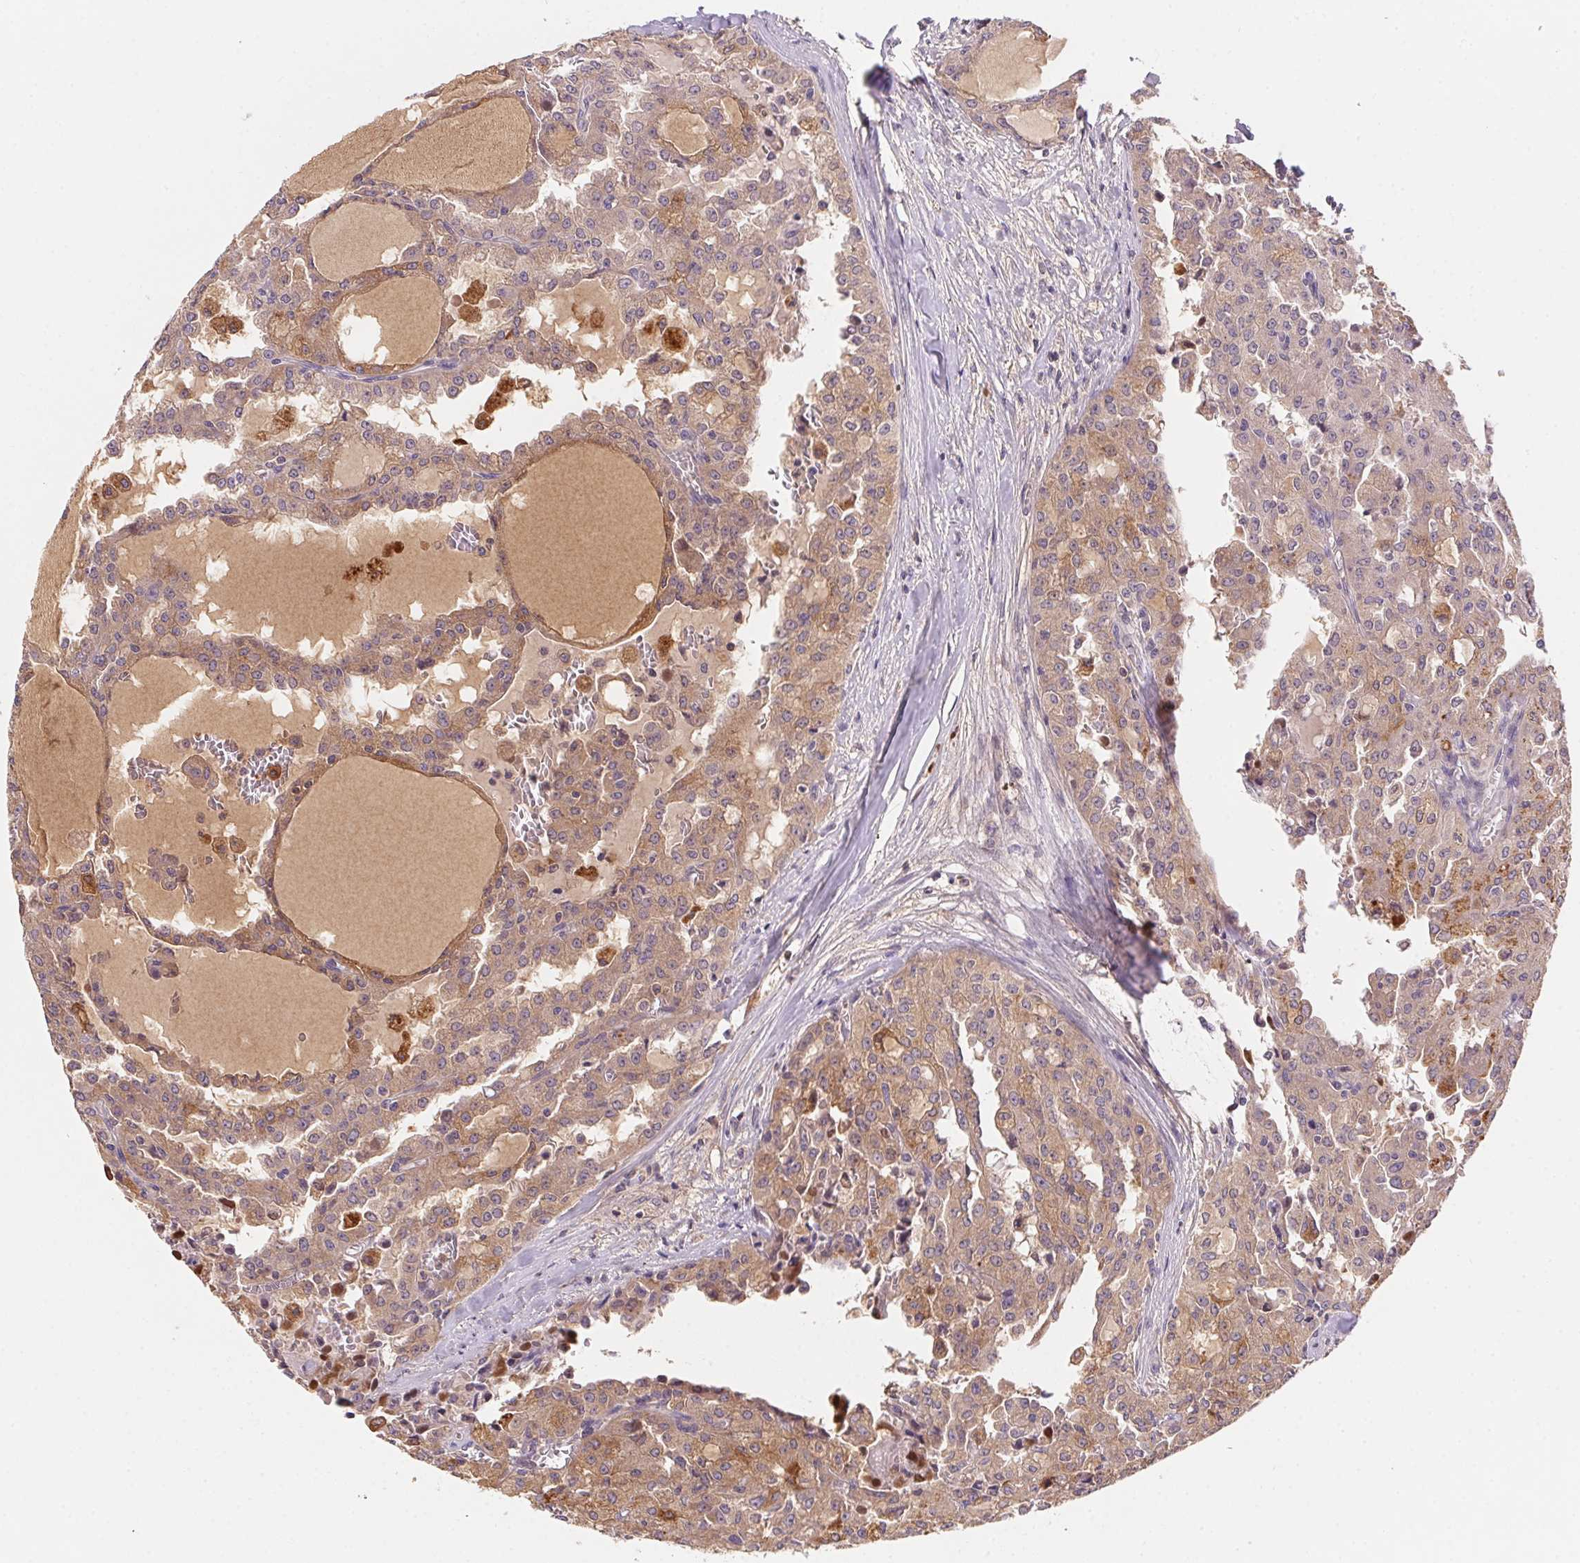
{"staining": {"intensity": "weak", "quantity": ">75%", "location": "cytoplasmic/membranous"}, "tissue": "head and neck cancer", "cell_type": "Tumor cells", "image_type": "cancer", "snomed": [{"axis": "morphology", "description": "Adenocarcinoma, NOS"}, {"axis": "topography", "description": "Head-Neck"}], "caption": "Immunohistochemistry (IHC) image of neoplastic tissue: human head and neck cancer (adenocarcinoma) stained using IHC exhibits low levels of weak protein expression localized specifically in the cytoplasmic/membranous of tumor cells, appearing as a cytoplasmic/membranous brown color.", "gene": "PRKAA1", "patient": {"sex": "male", "age": 64}}